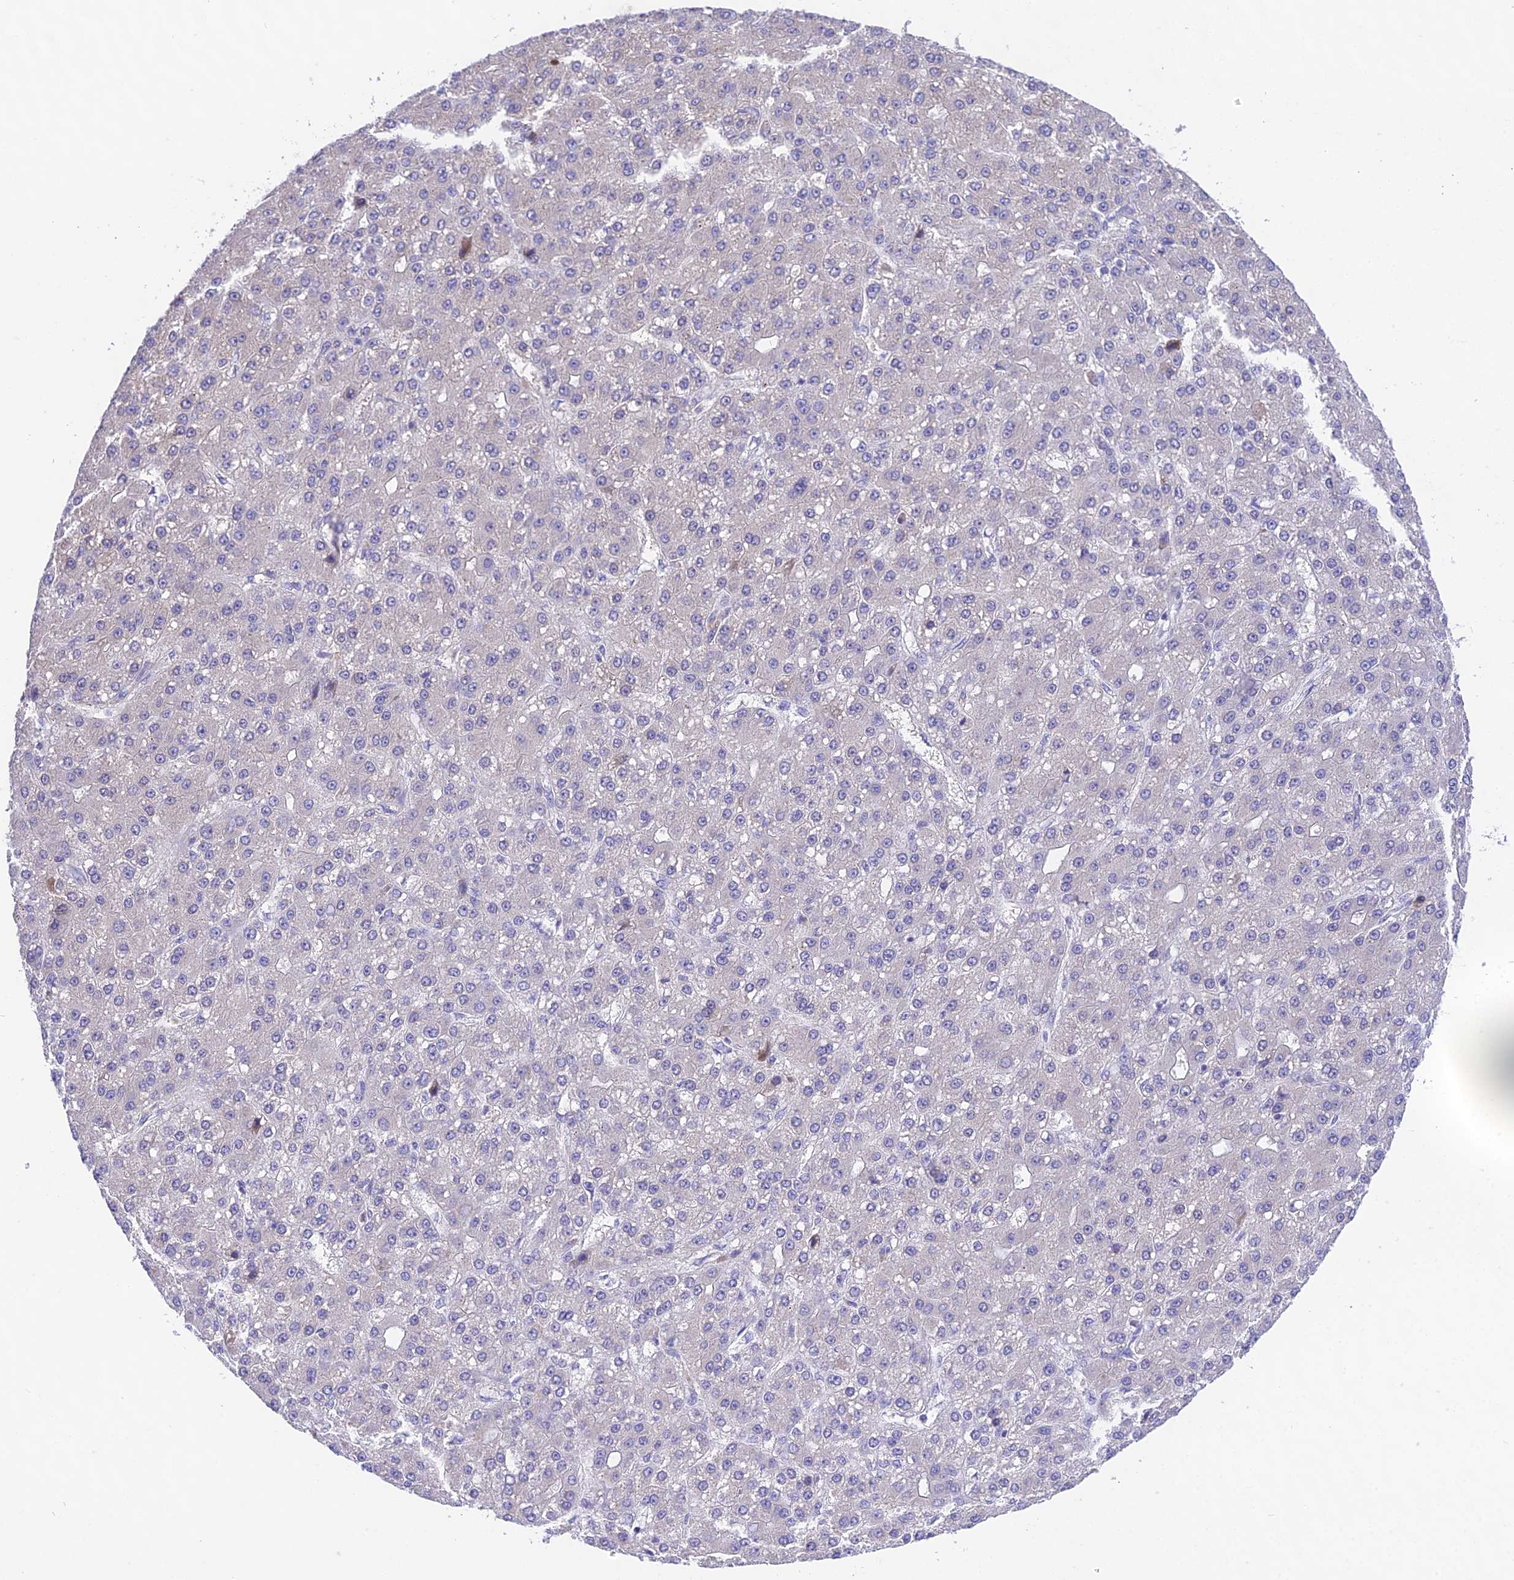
{"staining": {"intensity": "negative", "quantity": "none", "location": "none"}, "tissue": "liver cancer", "cell_type": "Tumor cells", "image_type": "cancer", "snomed": [{"axis": "morphology", "description": "Carcinoma, Hepatocellular, NOS"}, {"axis": "topography", "description": "Liver"}], "caption": "IHC histopathology image of liver hepatocellular carcinoma stained for a protein (brown), which reveals no expression in tumor cells. The staining is performed using DAB brown chromogen with nuclei counter-stained in using hematoxylin.", "gene": "KIAA0408", "patient": {"sex": "male", "age": 67}}